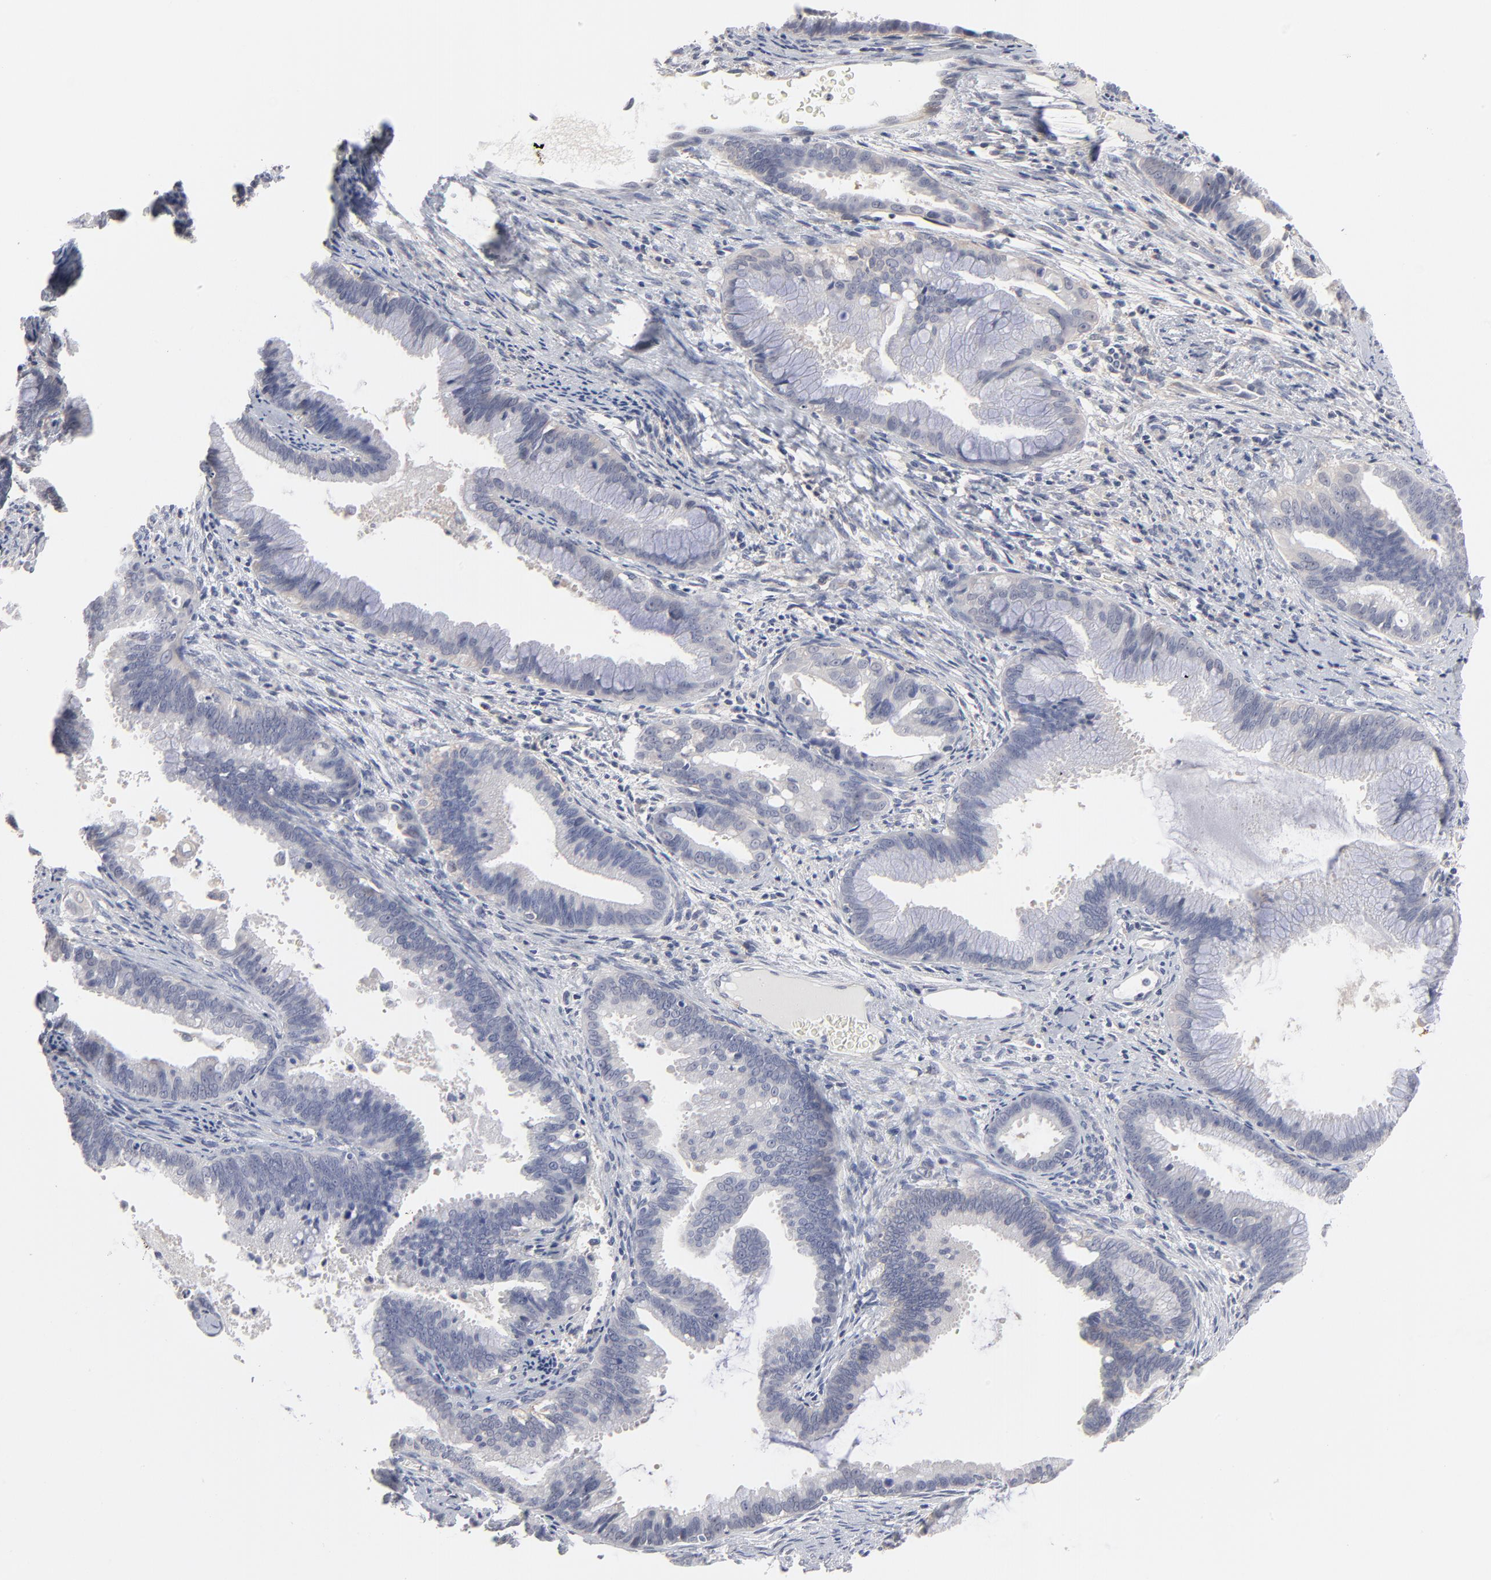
{"staining": {"intensity": "weak", "quantity": "25%-75%", "location": "cytoplasmic/membranous"}, "tissue": "cervical cancer", "cell_type": "Tumor cells", "image_type": "cancer", "snomed": [{"axis": "morphology", "description": "Adenocarcinoma, NOS"}, {"axis": "topography", "description": "Cervix"}], "caption": "The histopathology image reveals a brown stain indicating the presence of a protein in the cytoplasmic/membranous of tumor cells in cervical cancer.", "gene": "SLC16A1", "patient": {"sex": "female", "age": 47}}